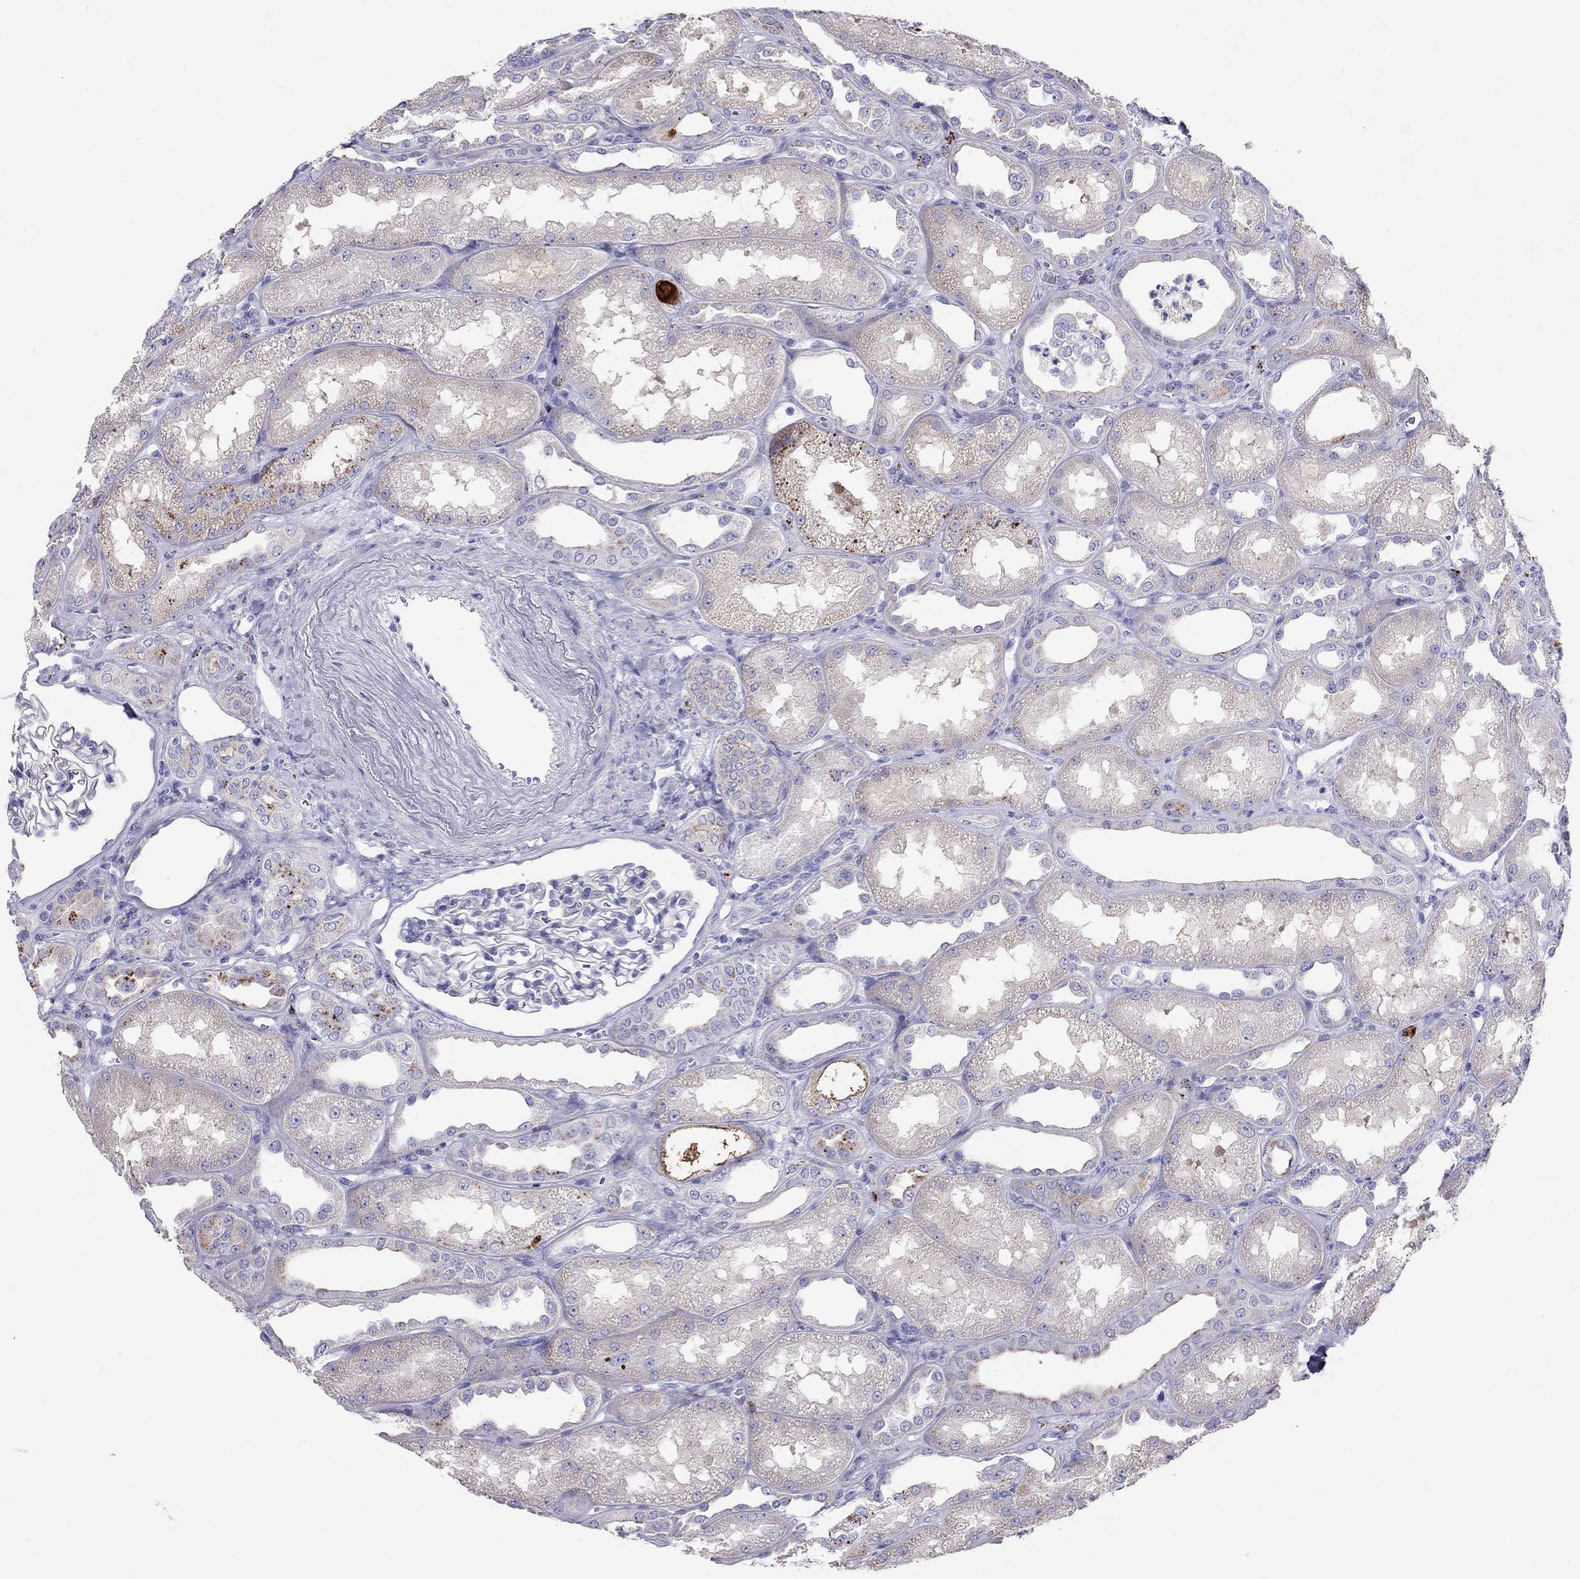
{"staining": {"intensity": "negative", "quantity": "none", "location": "none"}, "tissue": "kidney", "cell_type": "Cells in glomeruli", "image_type": "normal", "snomed": [{"axis": "morphology", "description": "Normal tissue, NOS"}, {"axis": "topography", "description": "Kidney"}], "caption": "Immunohistochemistry (IHC) photomicrograph of benign kidney: kidney stained with DAB reveals no significant protein expression in cells in glomeruli.", "gene": "CLPSL2", "patient": {"sex": "male", "age": 61}}